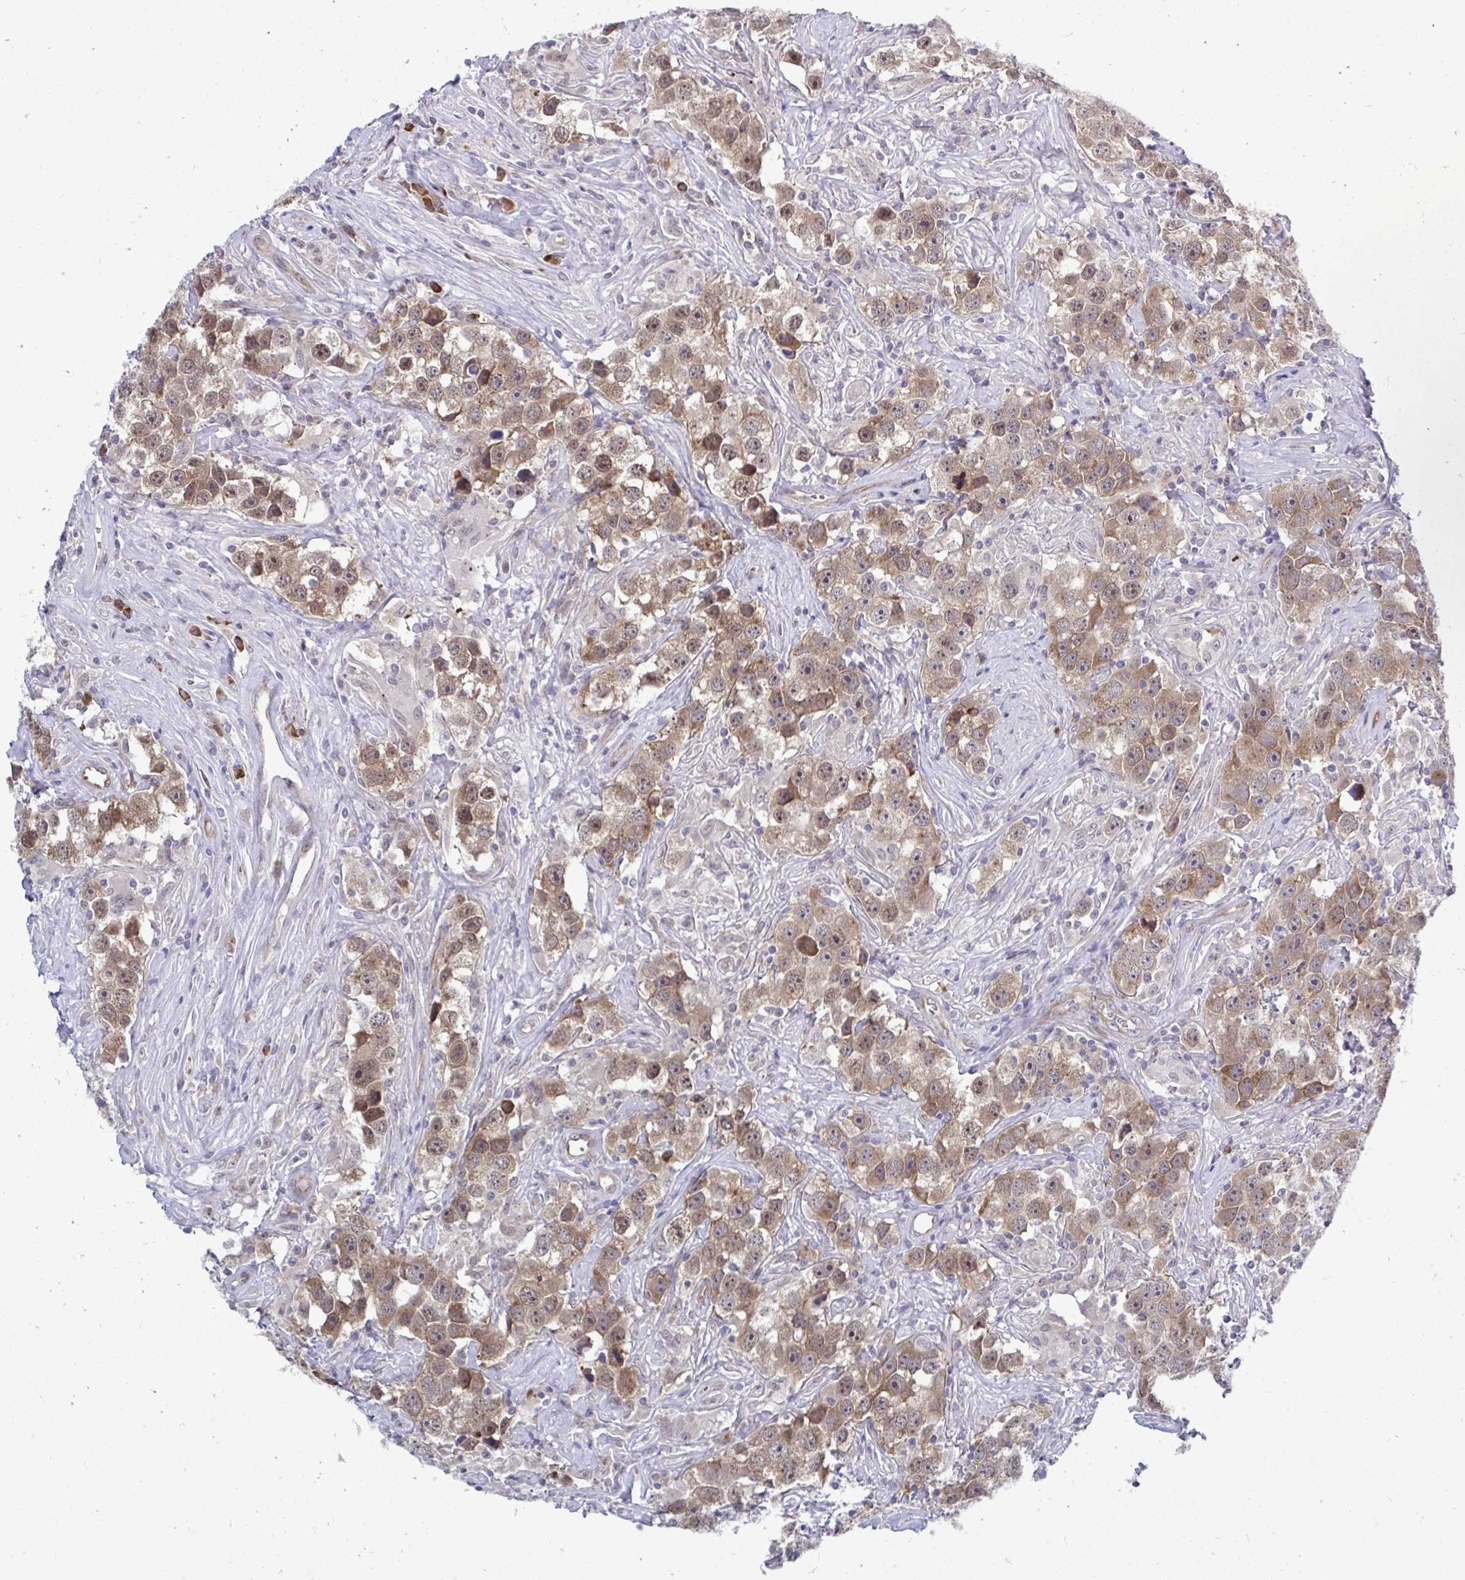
{"staining": {"intensity": "moderate", "quantity": ">75%", "location": "cytoplasmic/membranous,nuclear"}, "tissue": "testis cancer", "cell_type": "Tumor cells", "image_type": "cancer", "snomed": [{"axis": "morphology", "description": "Seminoma, NOS"}, {"axis": "topography", "description": "Testis"}], "caption": "Testis cancer tissue shows moderate cytoplasmic/membranous and nuclear positivity in approximately >75% of tumor cells, visualized by immunohistochemistry.", "gene": "SELENON", "patient": {"sex": "male", "age": 49}}